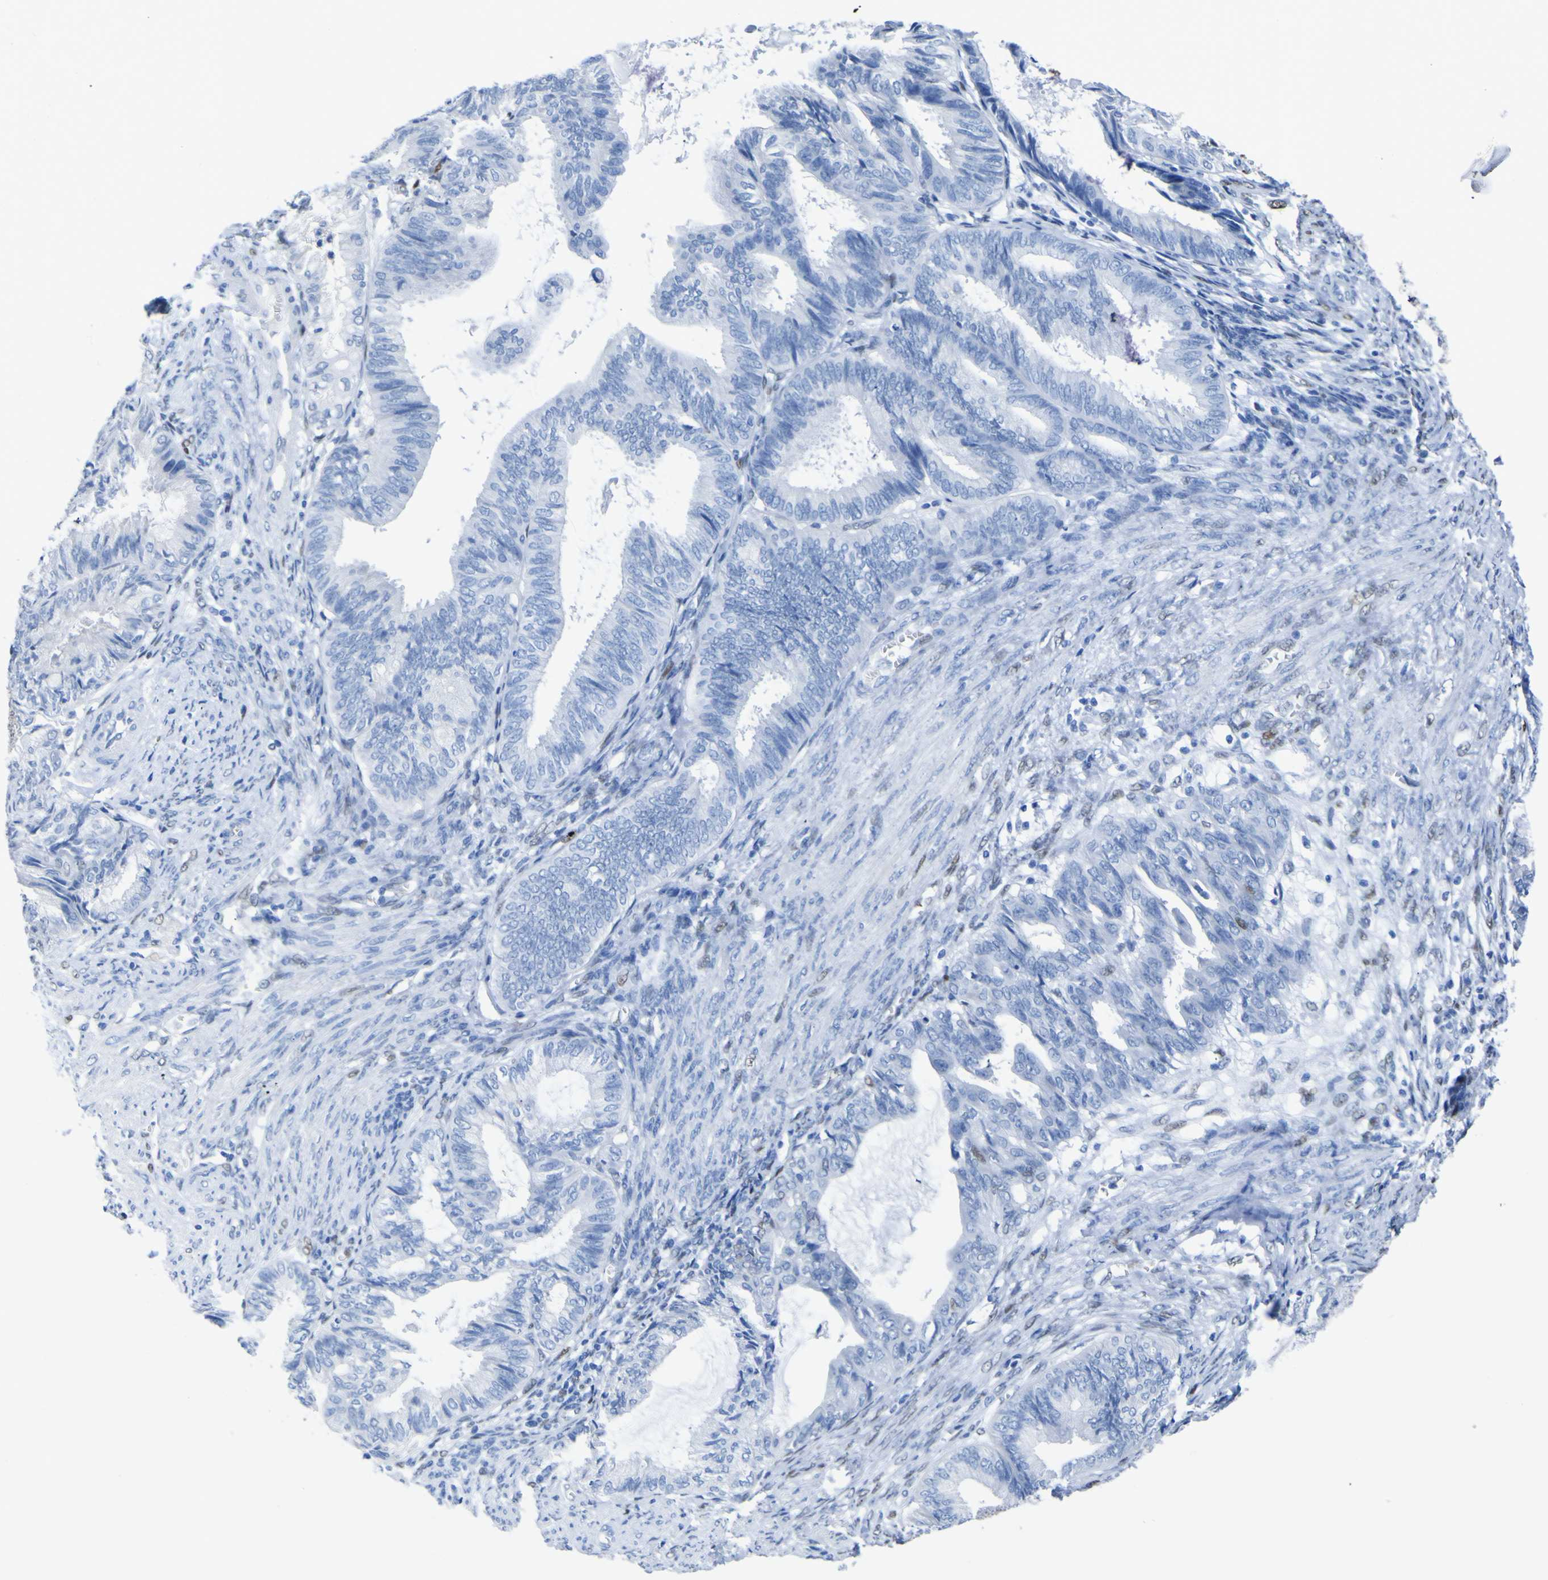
{"staining": {"intensity": "negative", "quantity": "none", "location": "none"}, "tissue": "endometrial cancer", "cell_type": "Tumor cells", "image_type": "cancer", "snomed": [{"axis": "morphology", "description": "Adenocarcinoma, NOS"}, {"axis": "topography", "description": "Endometrium"}], "caption": "Immunohistochemistry micrograph of human adenocarcinoma (endometrial) stained for a protein (brown), which displays no expression in tumor cells.", "gene": "DACH1", "patient": {"sex": "female", "age": 86}}